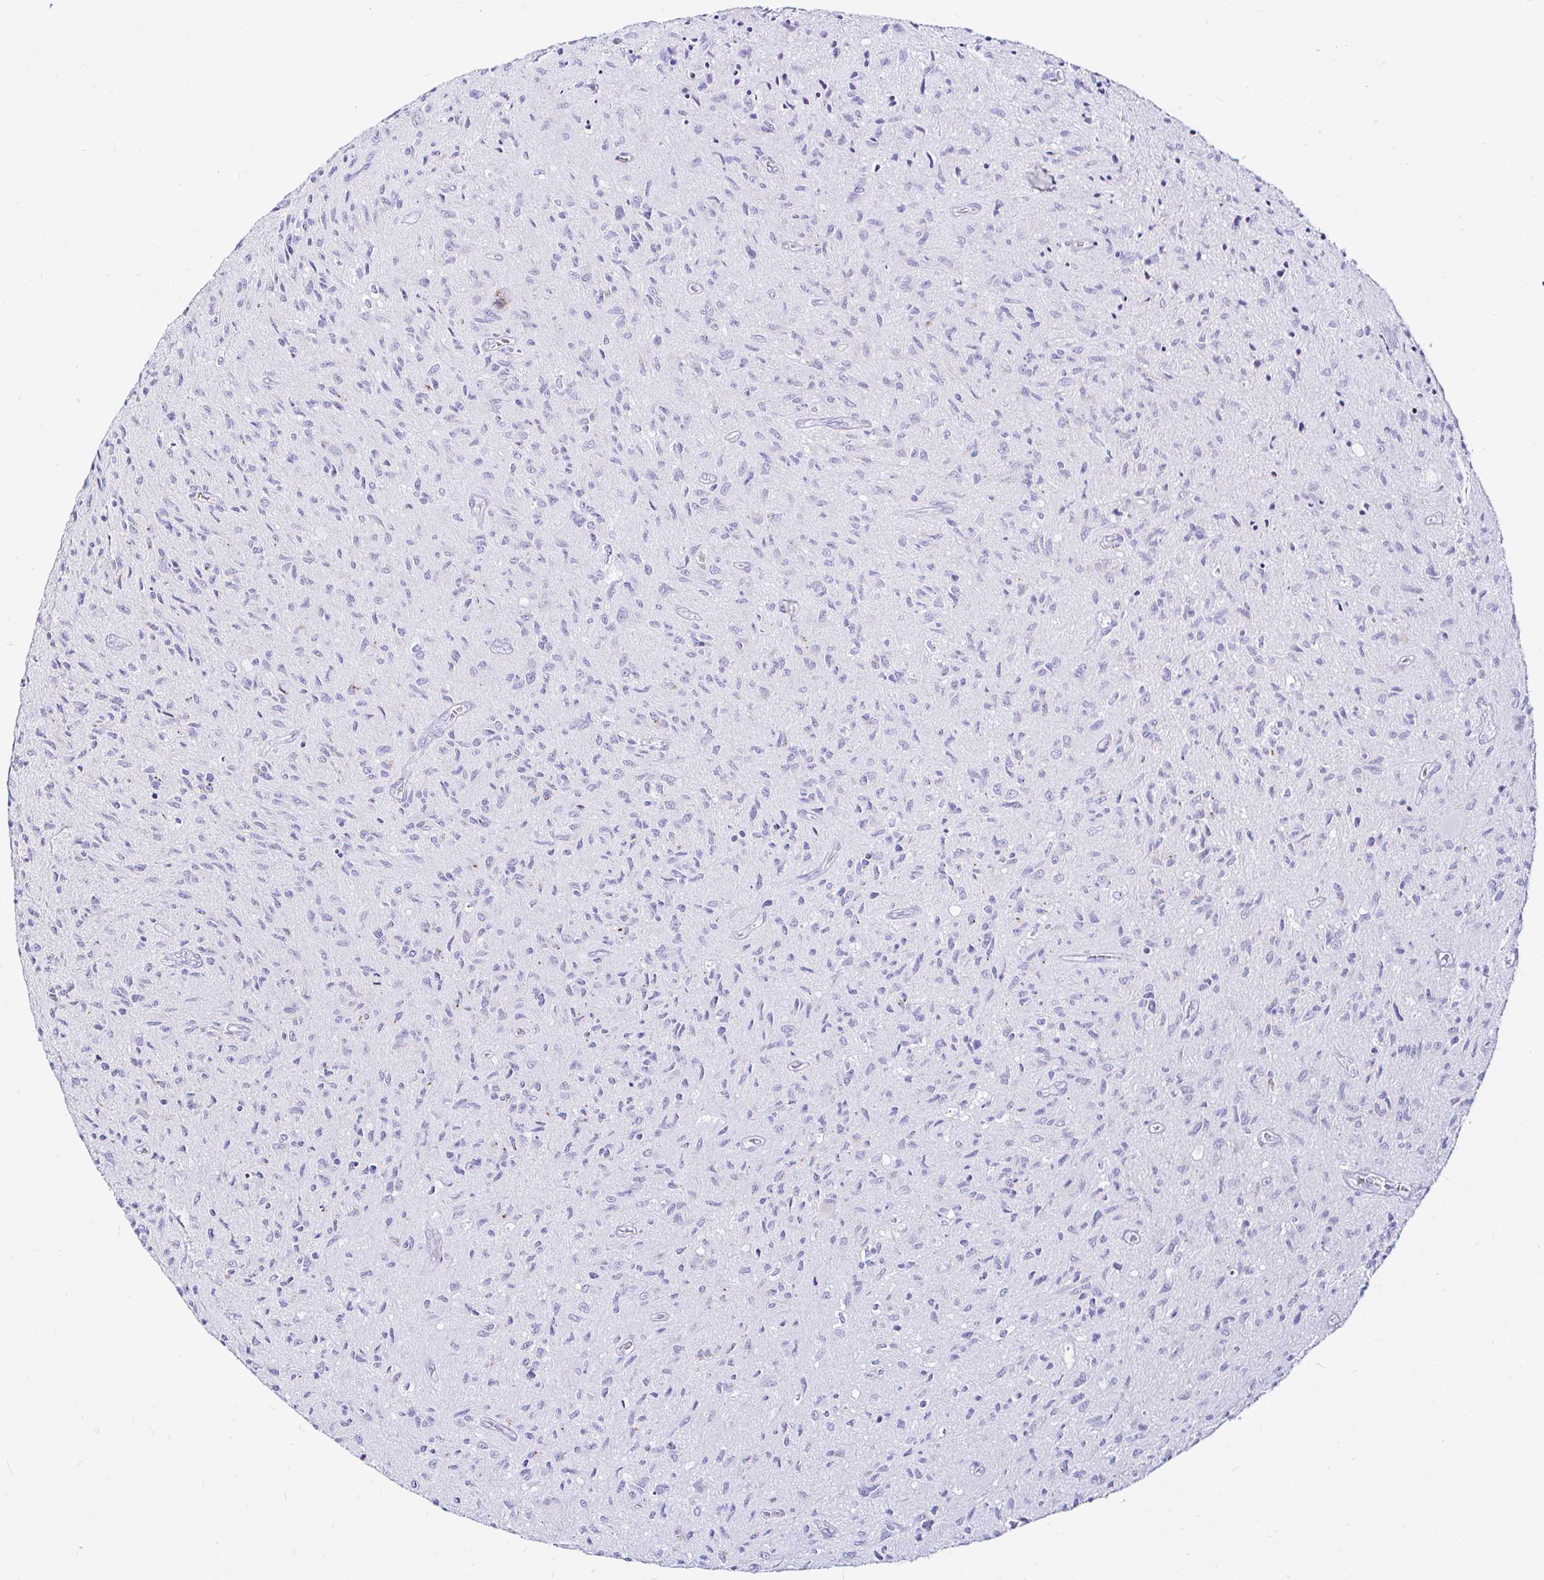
{"staining": {"intensity": "negative", "quantity": "none", "location": "none"}, "tissue": "glioma", "cell_type": "Tumor cells", "image_type": "cancer", "snomed": [{"axis": "morphology", "description": "Glioma, malignant, High grade"}, {"axis": "topography", "description": "Brain"}], "caption": "A histopathology image of high-grade glioma (malignant) stained for a protein shows no brown staining in tumor cells. (IHC, brightfield microscopy, high magnification).", "gene": "ZNF432", "patient": {"sex": "male", "age": 54}}